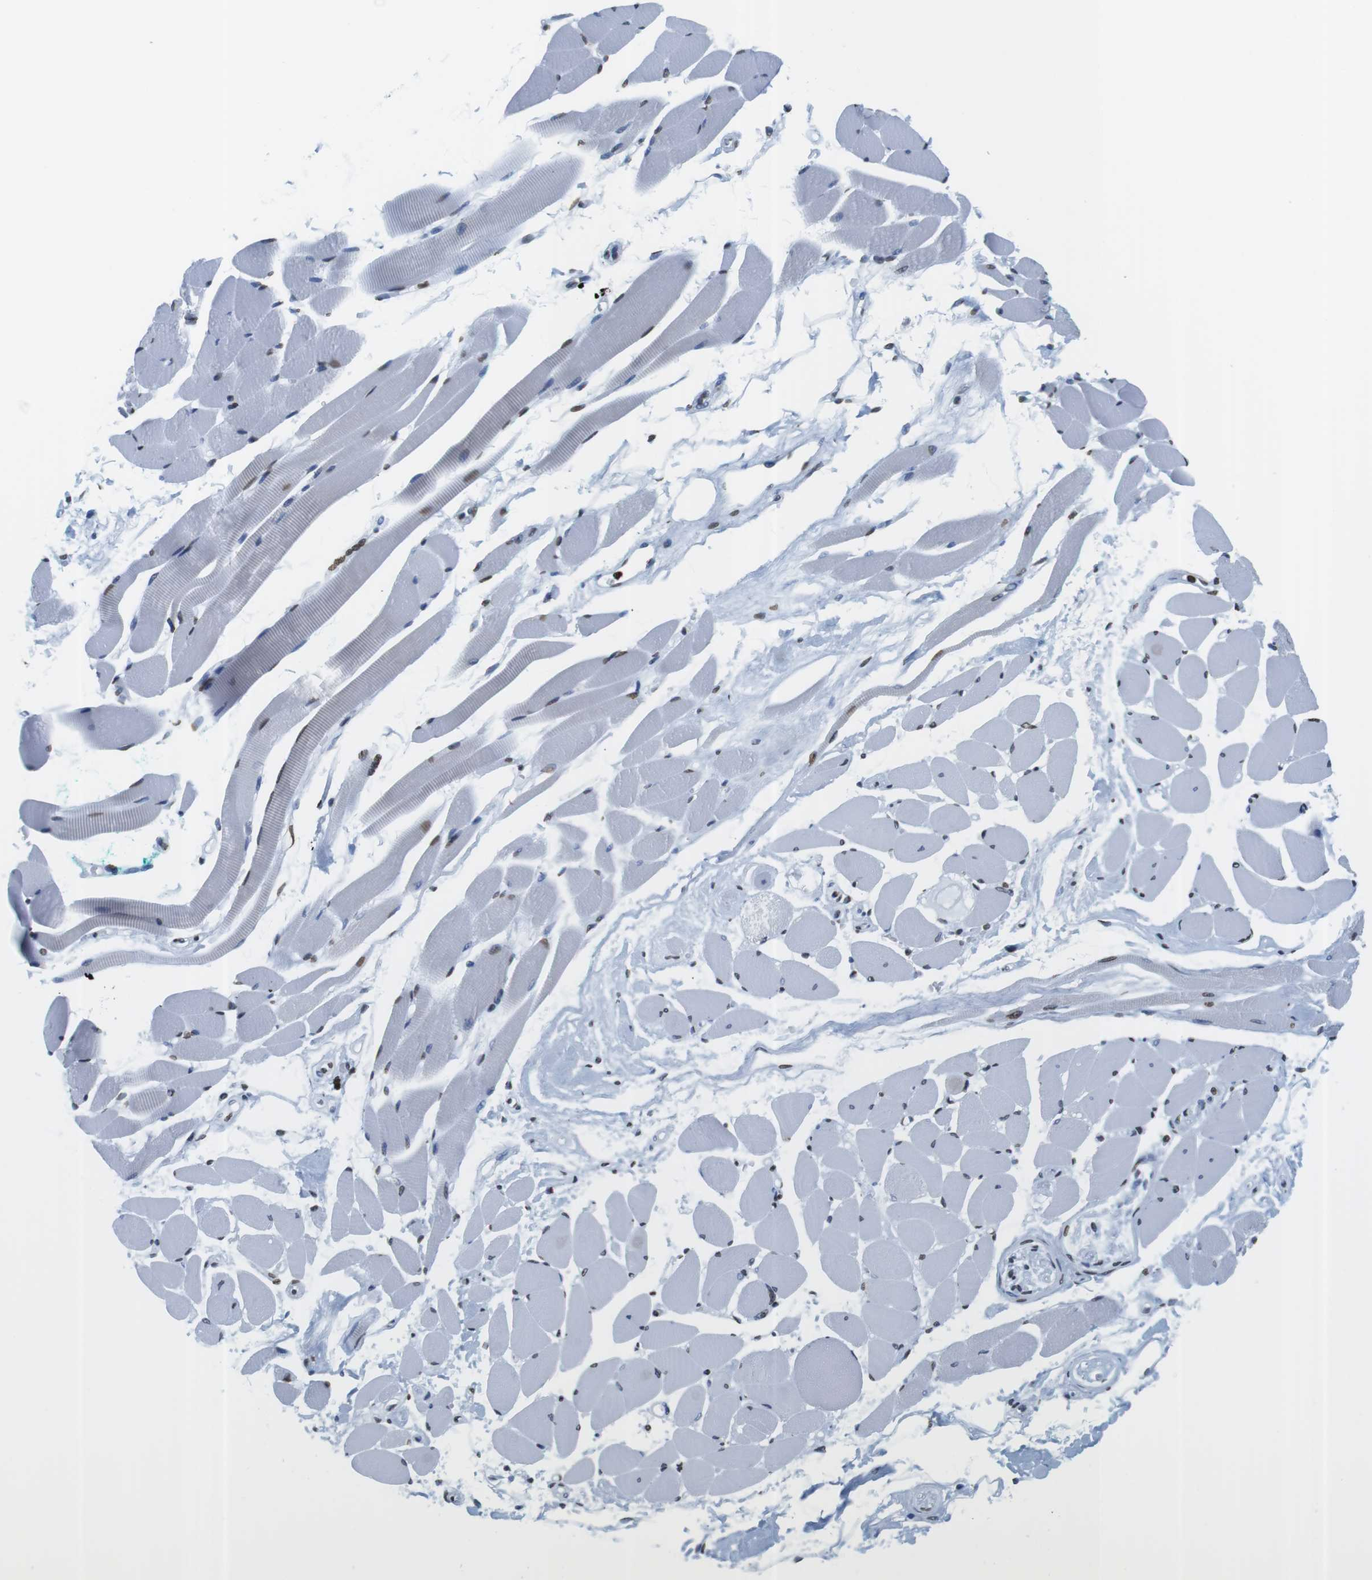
{"staining": {"intensity": "moderate", "quantity": "25%-75%", "location": "nuclear"}, "tissue": "skeletal muscle", "cell_type": "Myocytes", "image_type": "normal", "snomed": [{"axis": "morphology", "description": "Normal tissue, NOS"}, {"axis": "topography", "description": "Skeletal muscle"}, {"axis": "topography", "description": "Peripheral nerve tissue"}], "caption": "The histopathology image displays a brown stain indicating the presence of a protein in the nuclear of myocytes in skeletal muscle. (DAB = brown stain, brightfield microscopy at high magnification).", "gene": "BSX", "patient": {"sex": "female", "age": 84}}